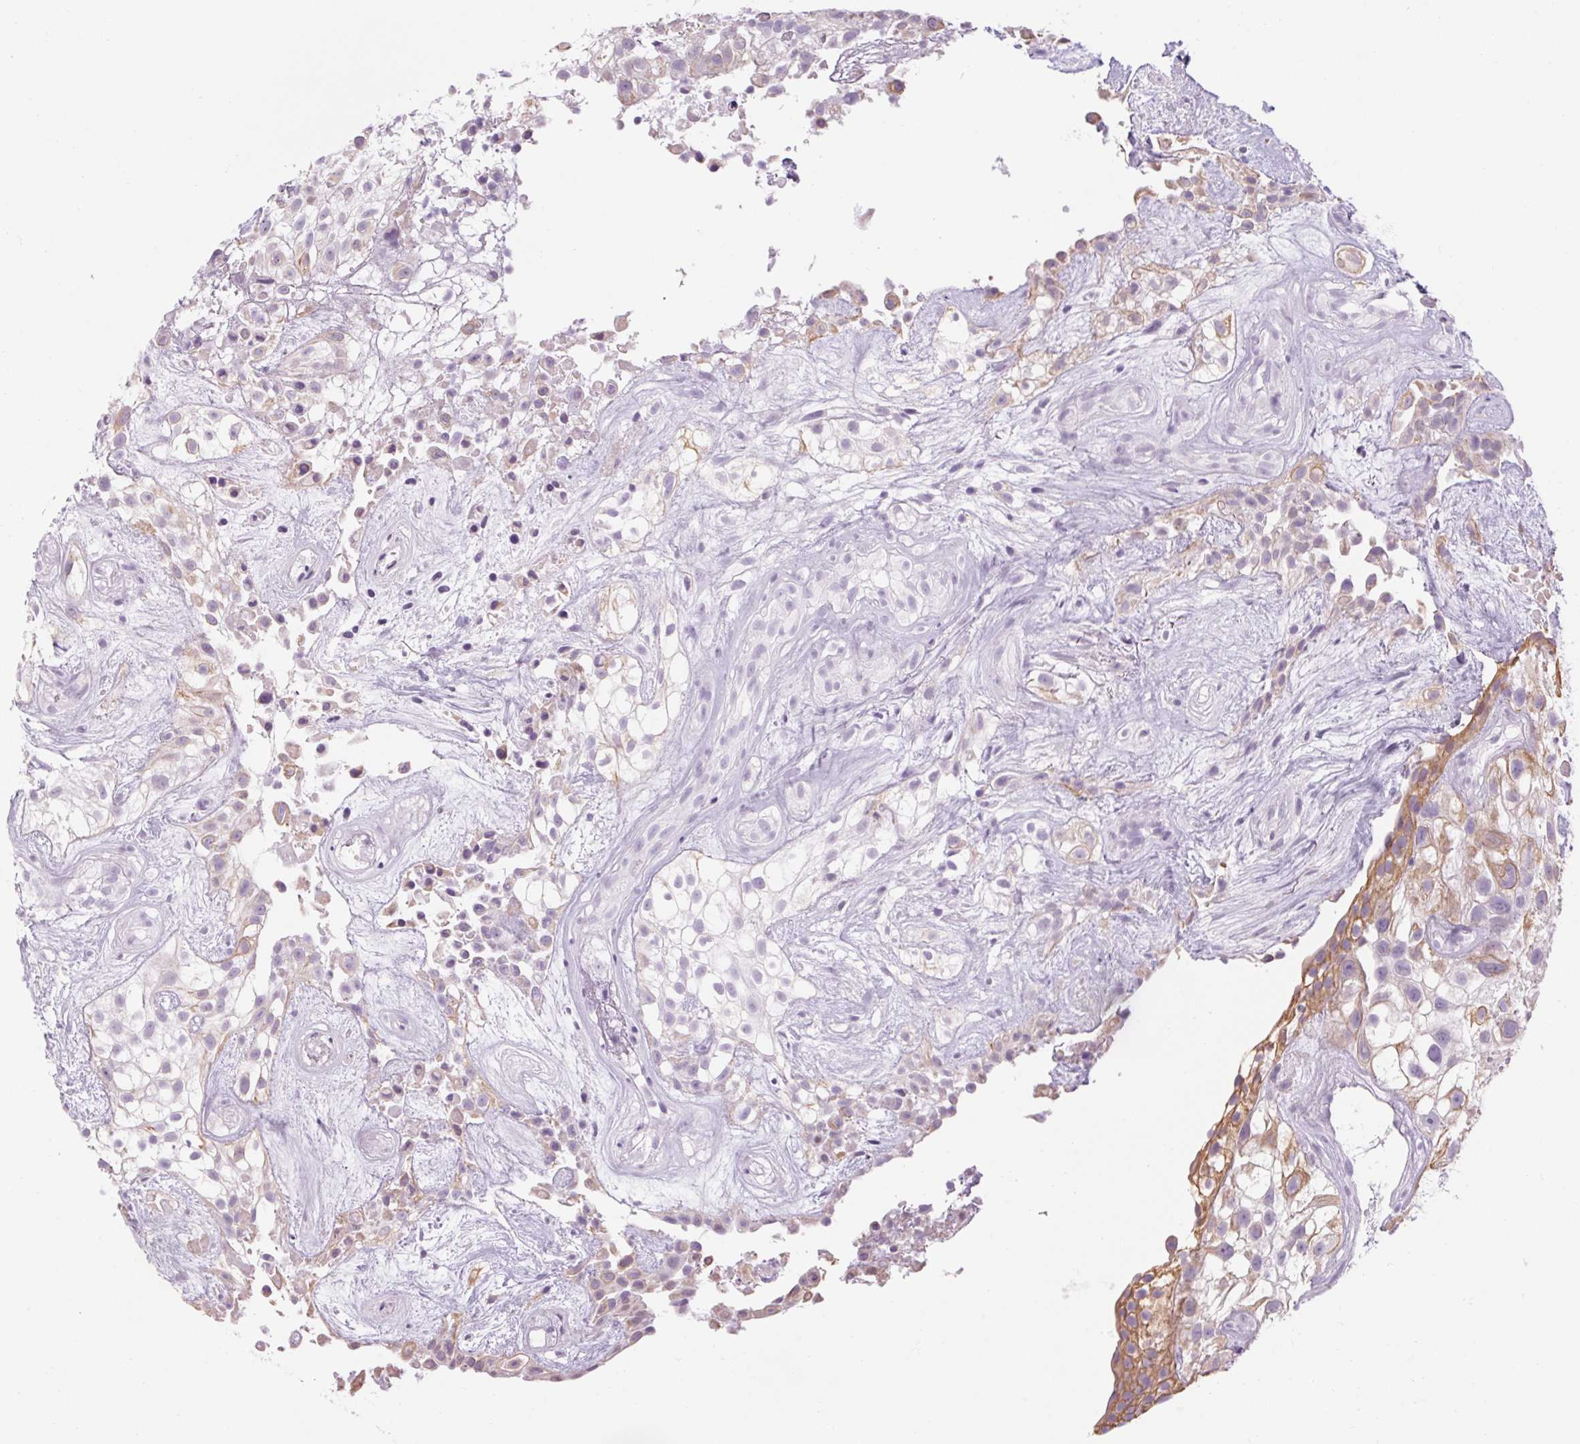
{"staining": {"intensity": "weak", "quantity": "25%-75%", "location": "cytoplasmic/membranous"}, "tissue": "urothelial cancer", "cell_type": "Tumor cells", "image_type": "cancer", "snomed": [{"axis": "morphology", "description": "Urothelial carcinoma, High grade"}, {"axis": "topography", "description": "Urinary bladder"}], "caption": "This histopathology image displays immunohistochemistry staining of human urothelial cancer, with low weak cytoplasmic/membranous staining in about 25%-75% of tumor cells.", "gene": "RPTN", "patient": {"sex": "male", "age": 56}}